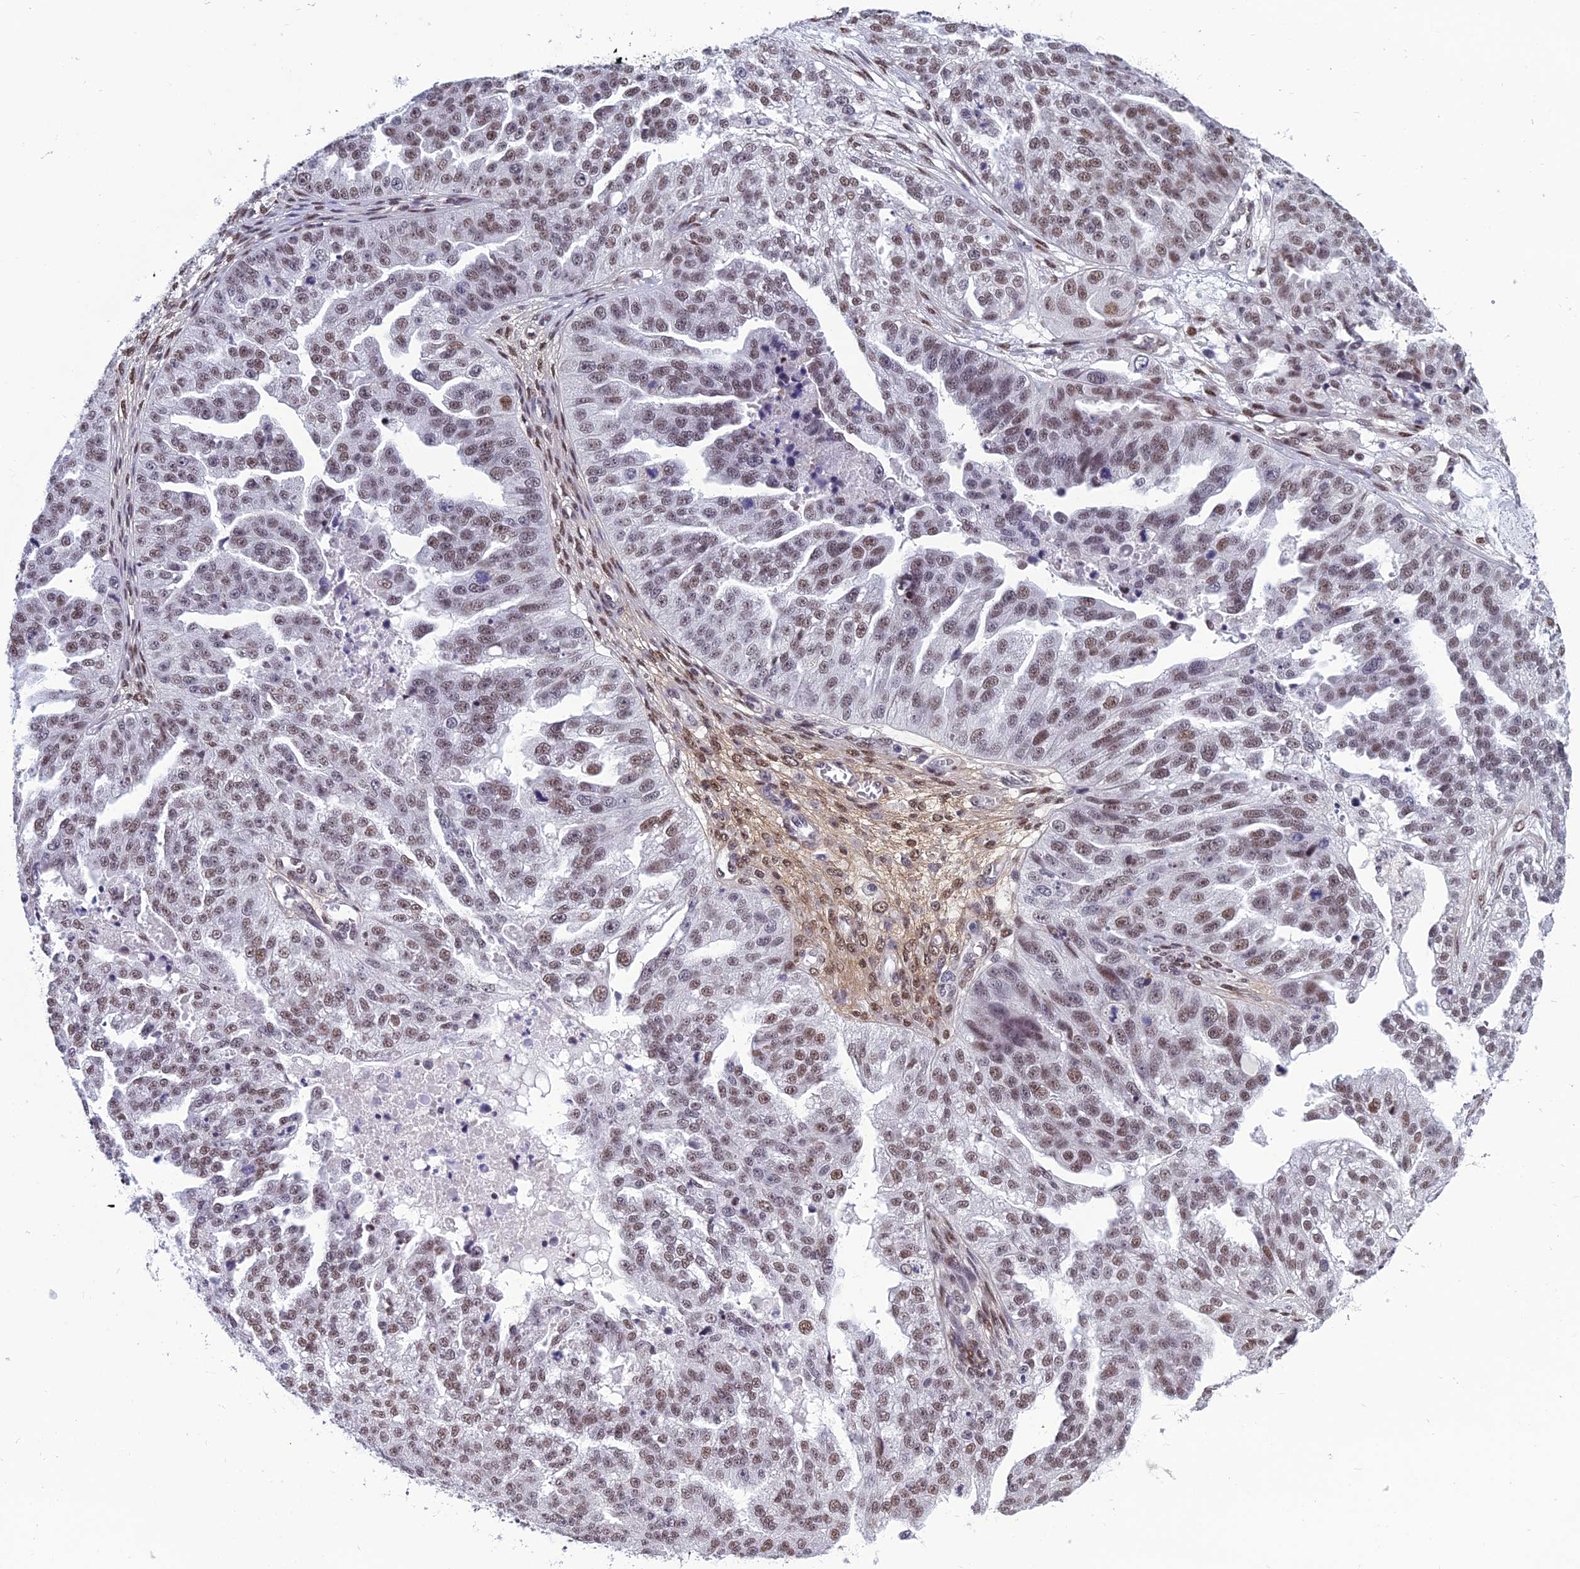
{"staining": {"intensity": "moderate", "quantity": ">75%", "location": "nuclear"}, "tissue": "ovarian cancer", "cell_type": "Tumor cells", "image_type": "cancer", "snomed": [{"axis": "morphology", "description": "Cystadenocarcinoma, serous, NOS"}, {"axis": "topography", "description": "Ovary"}], "caption": "Protein expression analysis of ovarian serous cystadenocarcinoma displays moderate nuclear positivity in about >75% of tumor cells.", "gene": "RSRC1", "patient": {"sex": "female", "age": 58}}